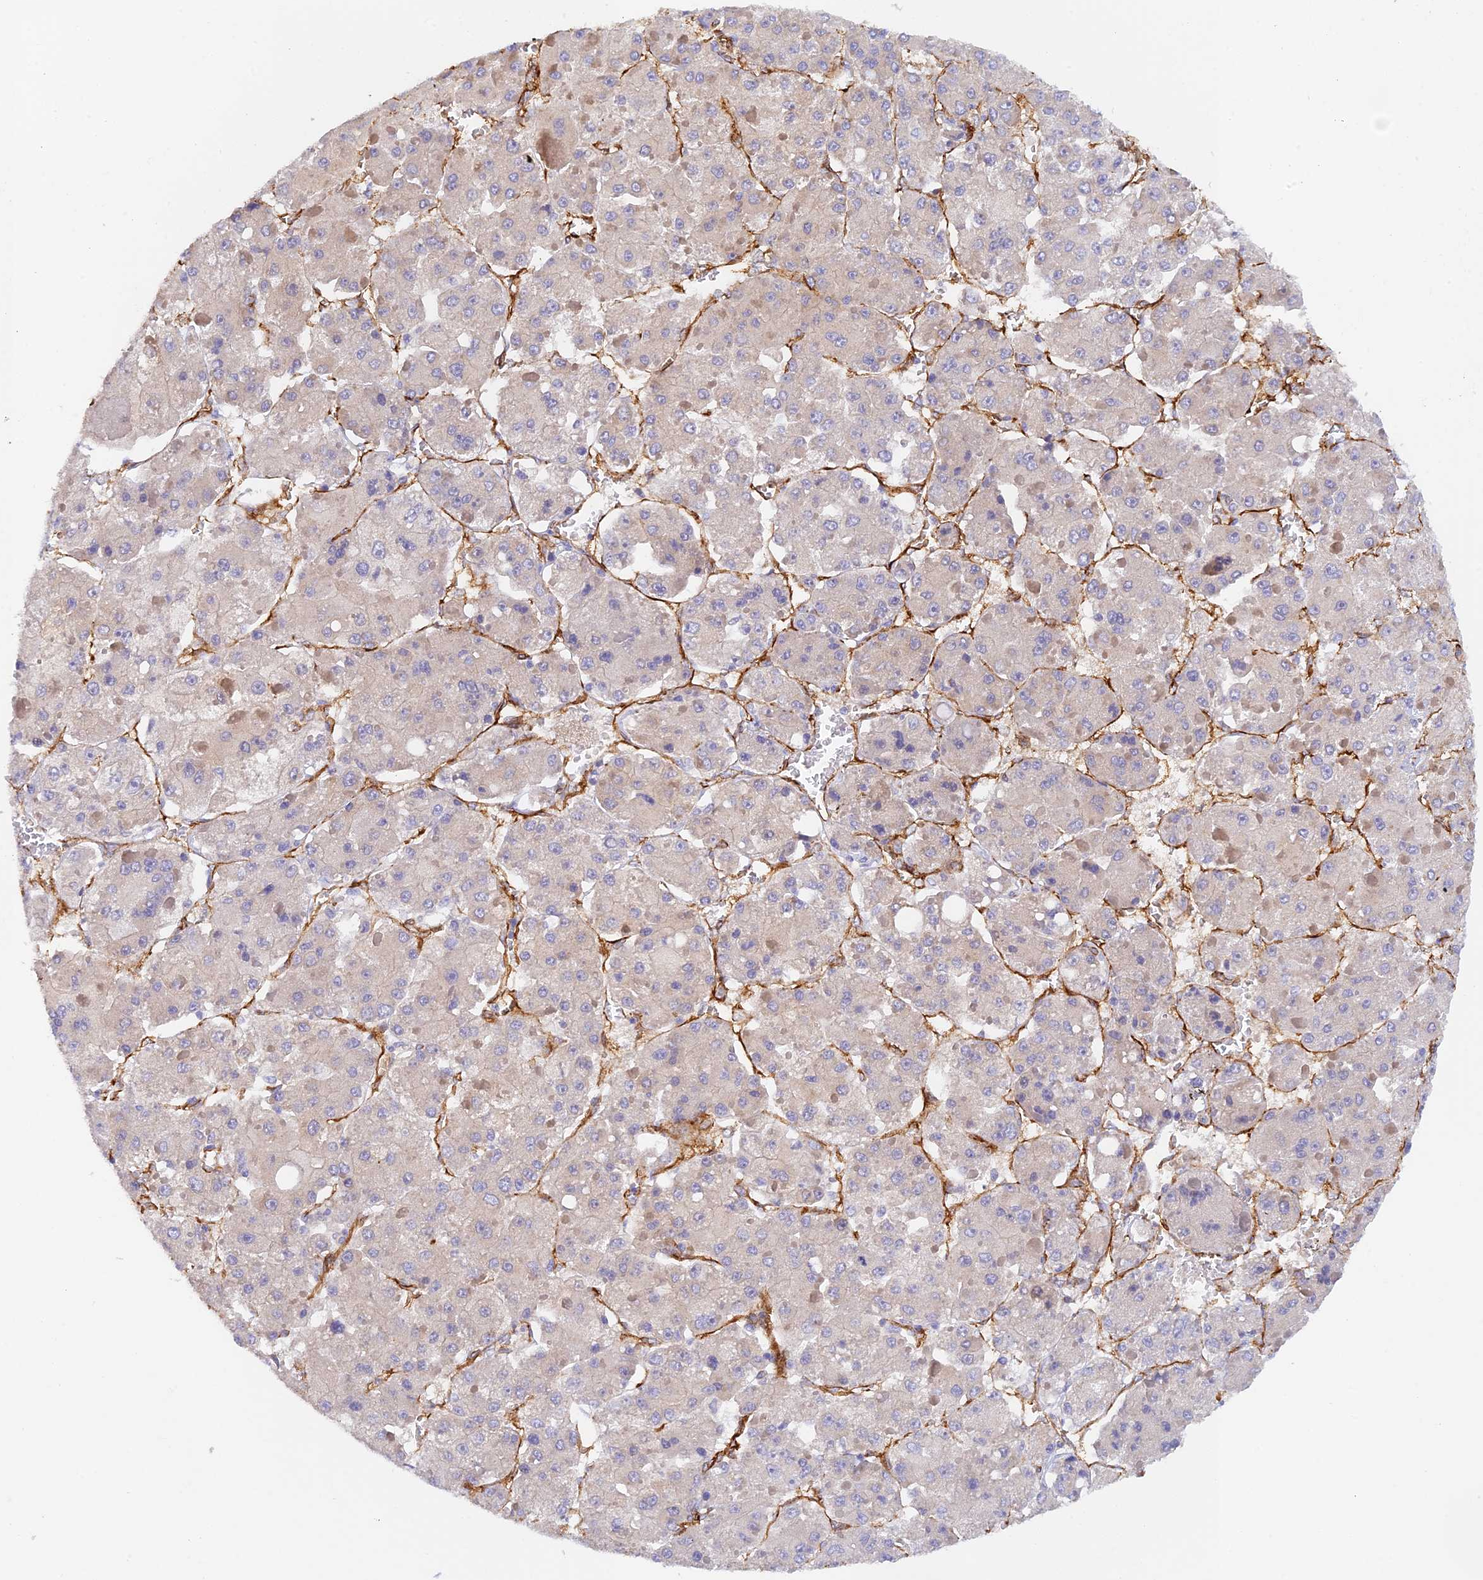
{"staining": {"intensity": "weak", "quantity": "<25%", "location": "cytoplasmic/membranous"}, "tissue": "liver cancer", "cell_type": "Tumor cells", "image_type": "cancer", "snomed": [{"axis": "morphology", "description": "Carcinoma, Hepatocellular, NOS"}, {"axis": "topography", "description": "Liver"}], "caption": "This is a photomicrograph of immunohistochemistry (IHC) staining of liver cancer (hepatocellular carcinoma), which shows no positivity in tumor cells.", "gene": "MYO9A", "patient": {"sex": "female", "age": 73}}